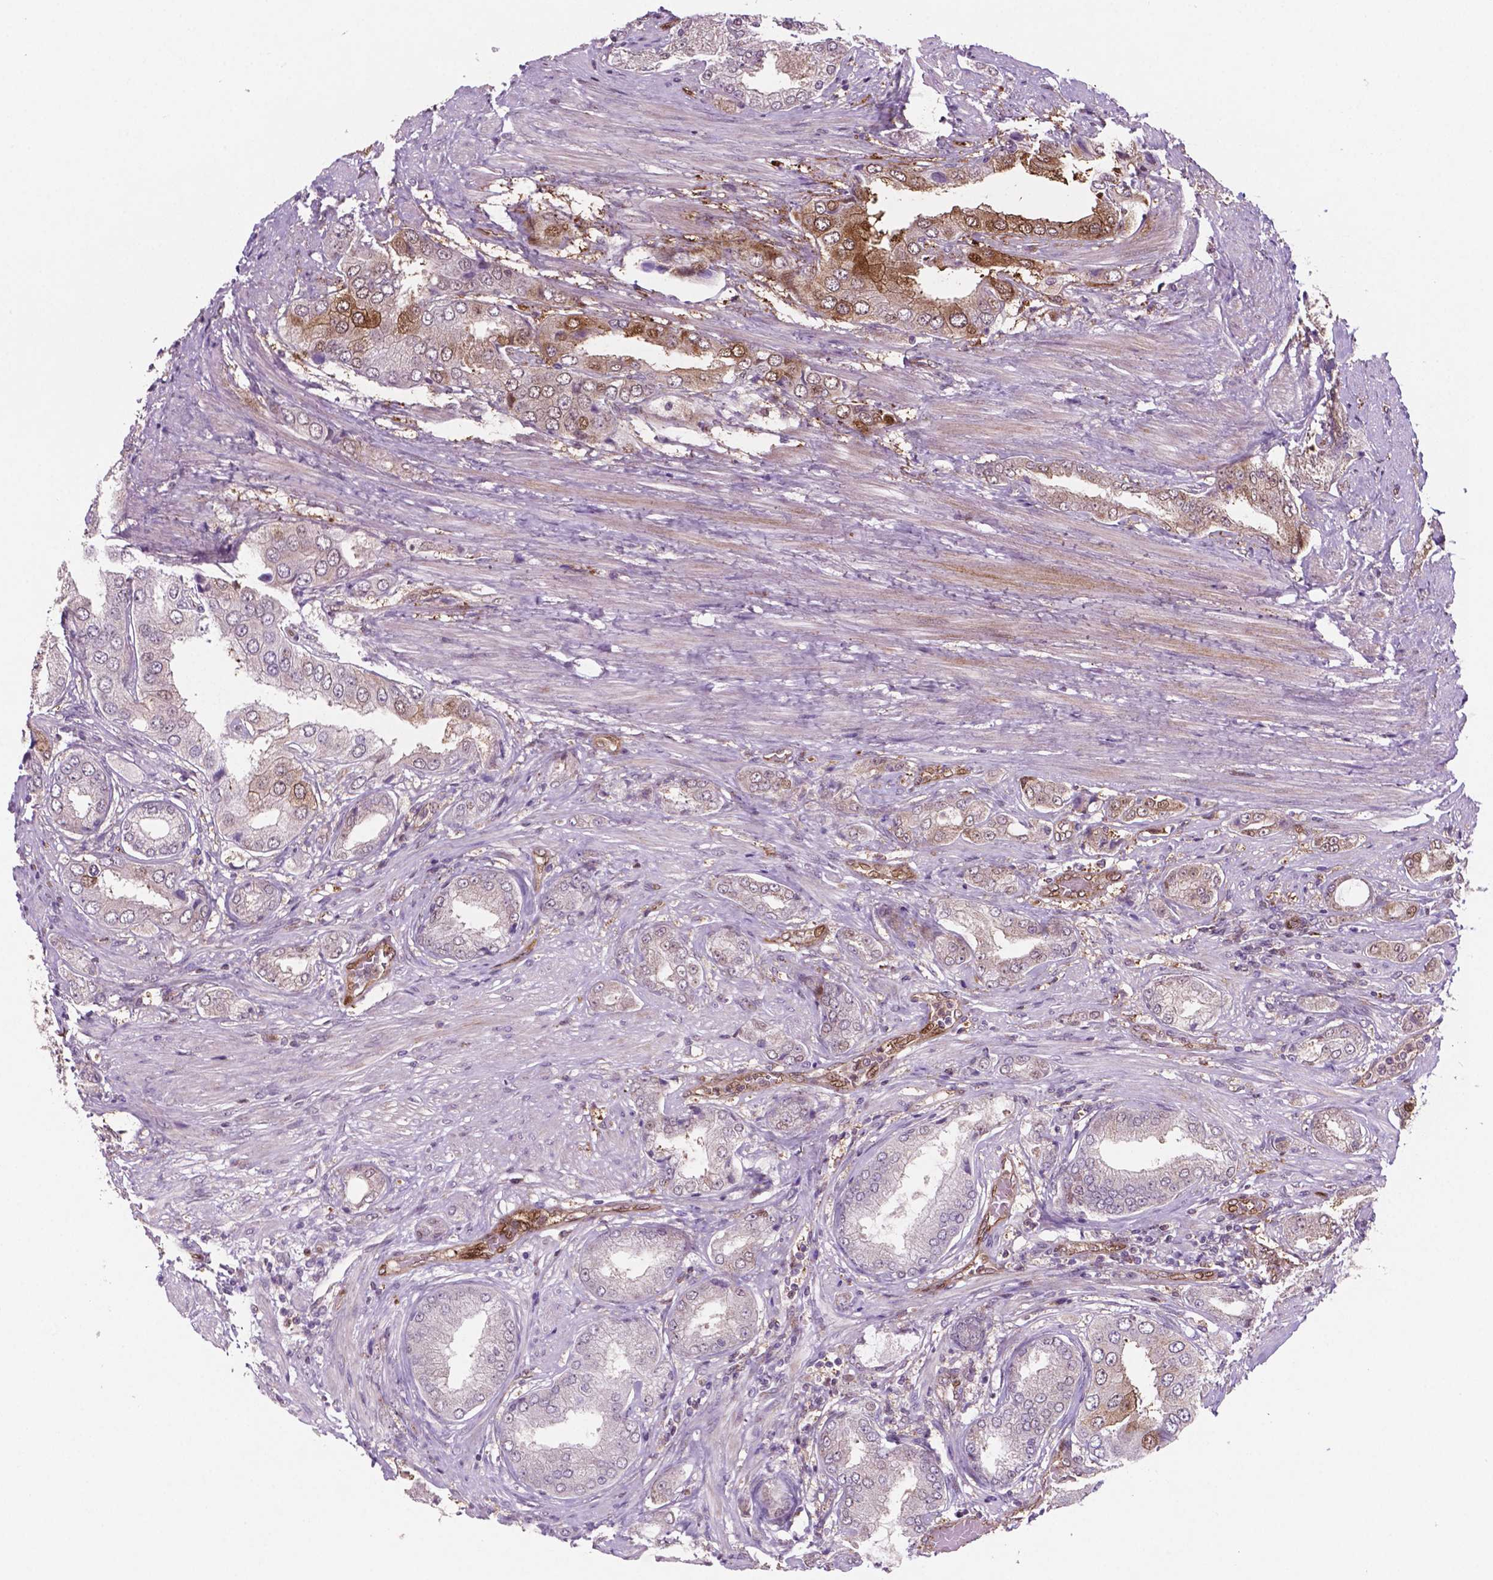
{"staining": {"intensity": "strong", "quantity": "<25%", "location": "cytoplasmic/membranous"}, "tissue": "prostate cancer", "cell_type": "Tumor cells", "image_type": "cancer", "snomed": [{"axis": "morphology", "description": "Adenocarcinoma, NOS"}, {"axis": "topography", "description": "Prostate"}], "caption": "Protein staining shows strong cytoplasmic/membranous expression in approximately <25% of tumor cells in adenocarcinoma (prostate).", "gene": "LDHA", "patient": {"sex": "male", "age": 63}}